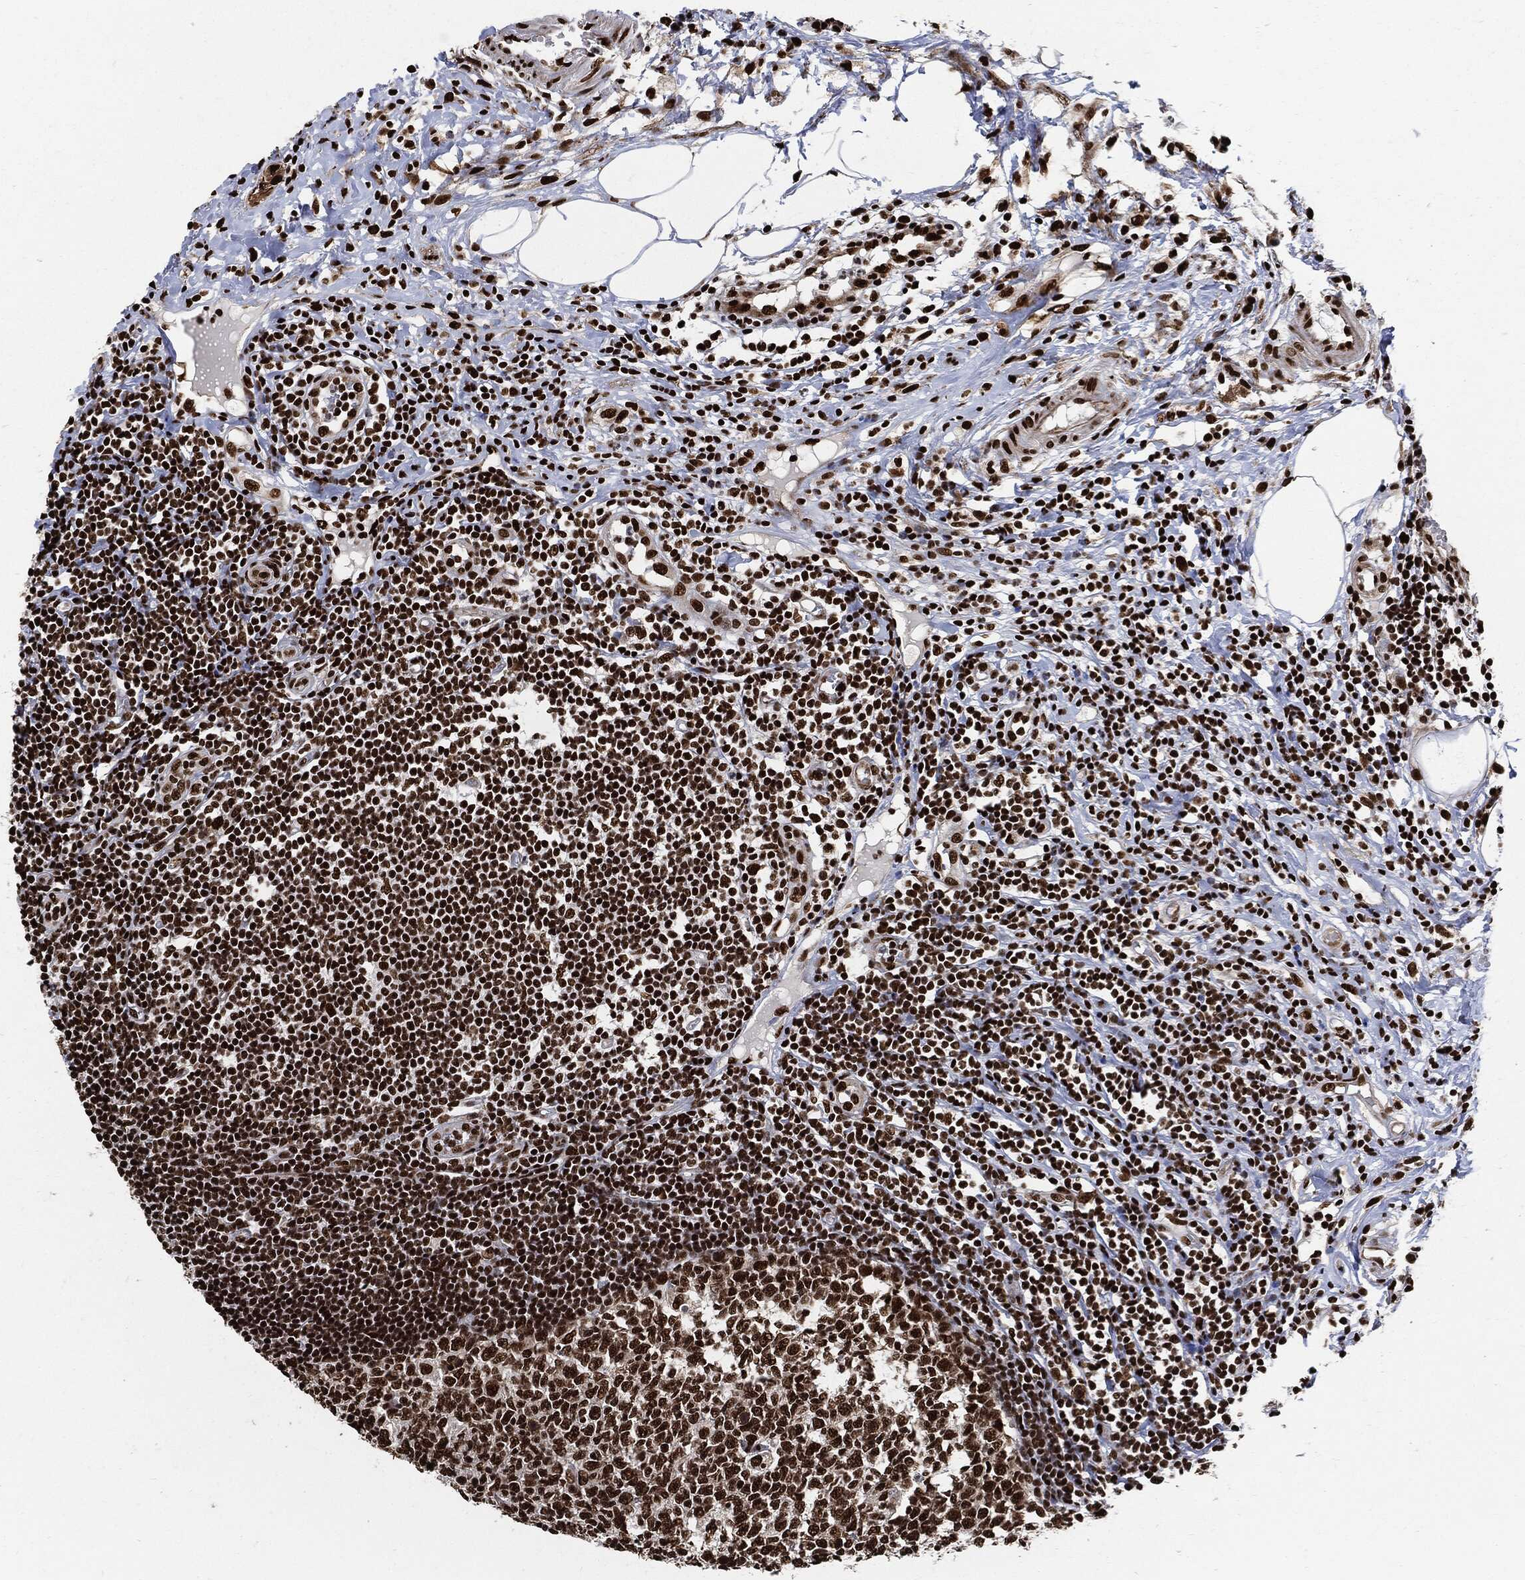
{"staining": {"intensity": "strong", "quantity": ">75%", "location": "nuclear"}, "tissue": "appendix", "cell_type": "Glandular cells", "image_type": "normal", "snomed": [{"axis": "morphology", "description": "Normal tissue, NOS"}, {"axis": "morphology", "description": "Inflammation, NOS"}, {"axis": "topography", "description": "Appendix"}], "caption": "Immunohistochemistry photomicrograph of normal human appendix stained for a protein (brown), which reveals high levels of strong nuclear positivity in approximately >75% of glandular cells.", "gene": "RECQL", "patient": {"sex": "male", "age": 16}}